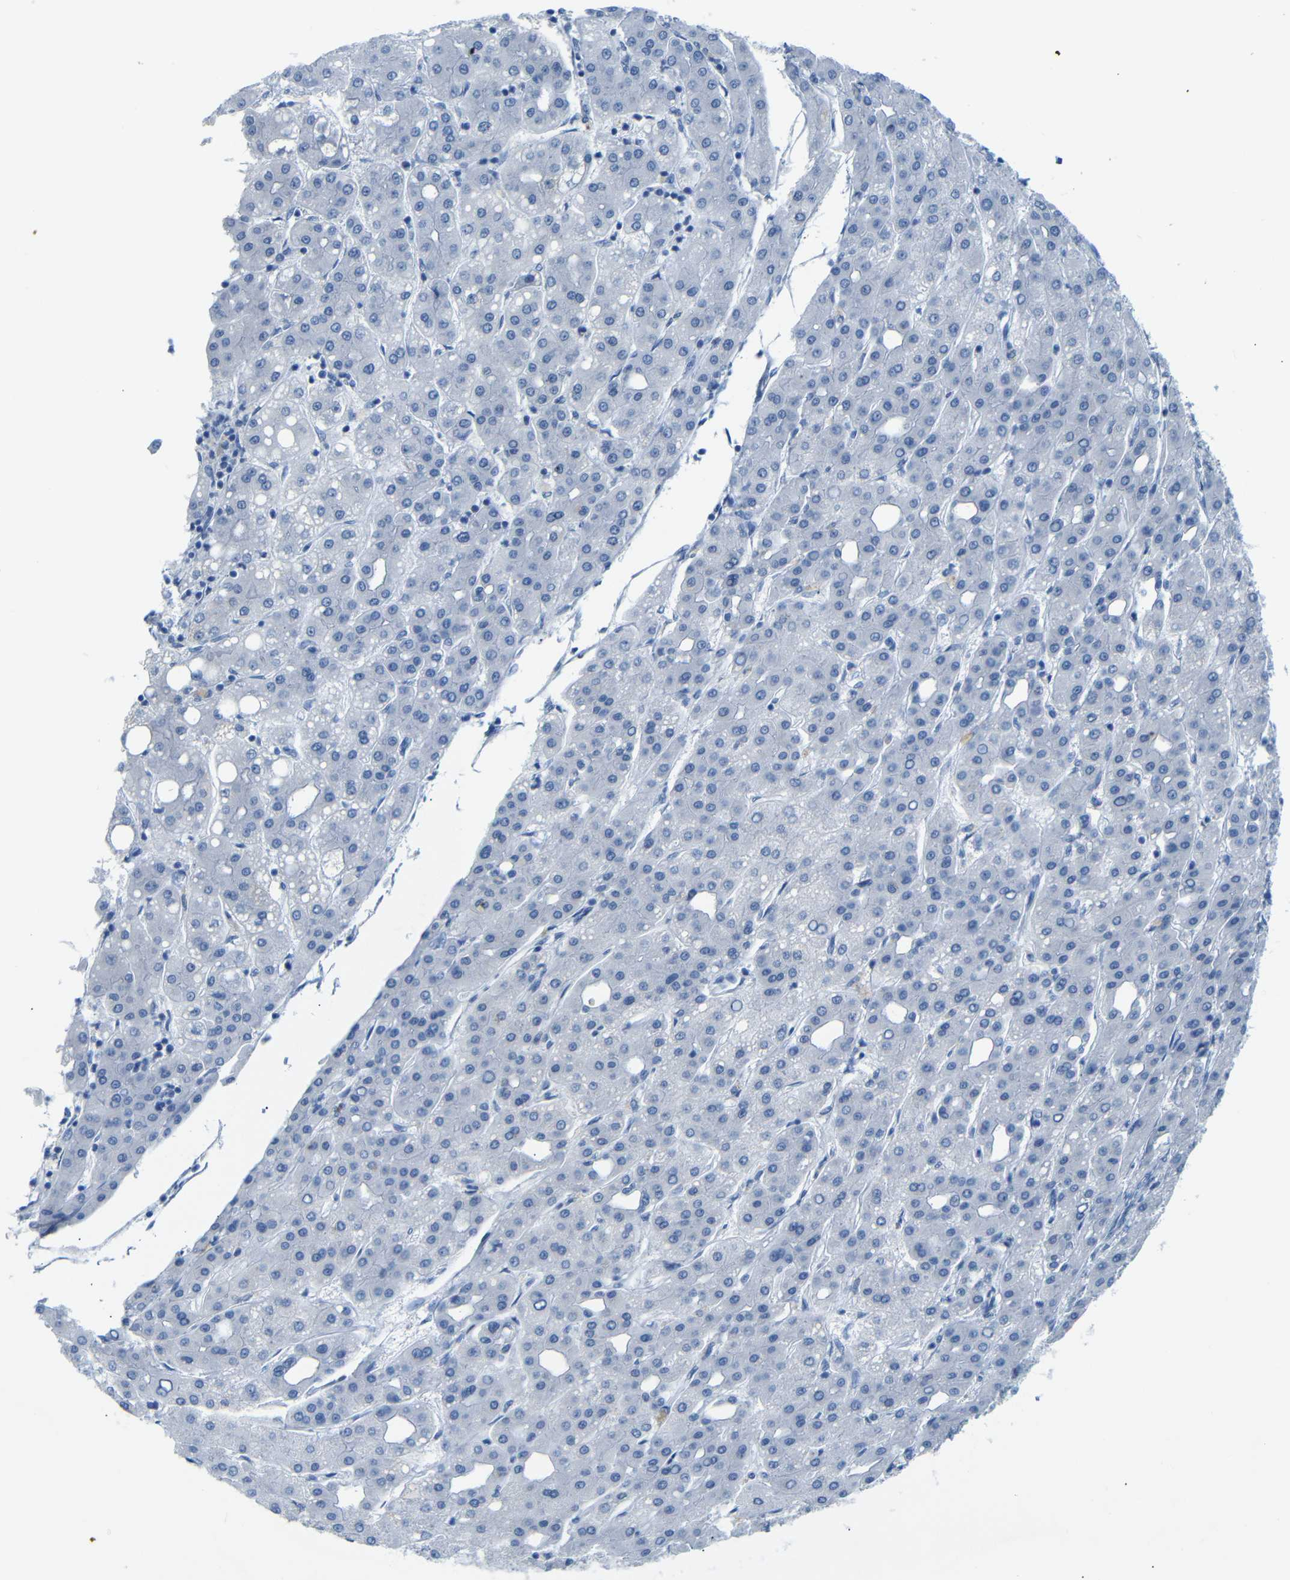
{"staining": {"intensity": "negative", "quantity": "none", "location": "none"}, "tissue": "liver cancer", "cell_type": "Tumor cells", "image_type": "cancer", "snomed": [{"axis": "morphology", "description": "Carcinoma, Hepatocellular, NOS"}, {"axis": "topography", "description": "Liver"}], "caption": "Immunohistochemistry (IHC) photomicrograph of neoplastic tissue: human liver hepatocellular carcinoma stained with DAB demonstrates no significant protein staining in tumor cells.", "gene": "FCRL1", "patient": {"sex": "male", "age": 65}}